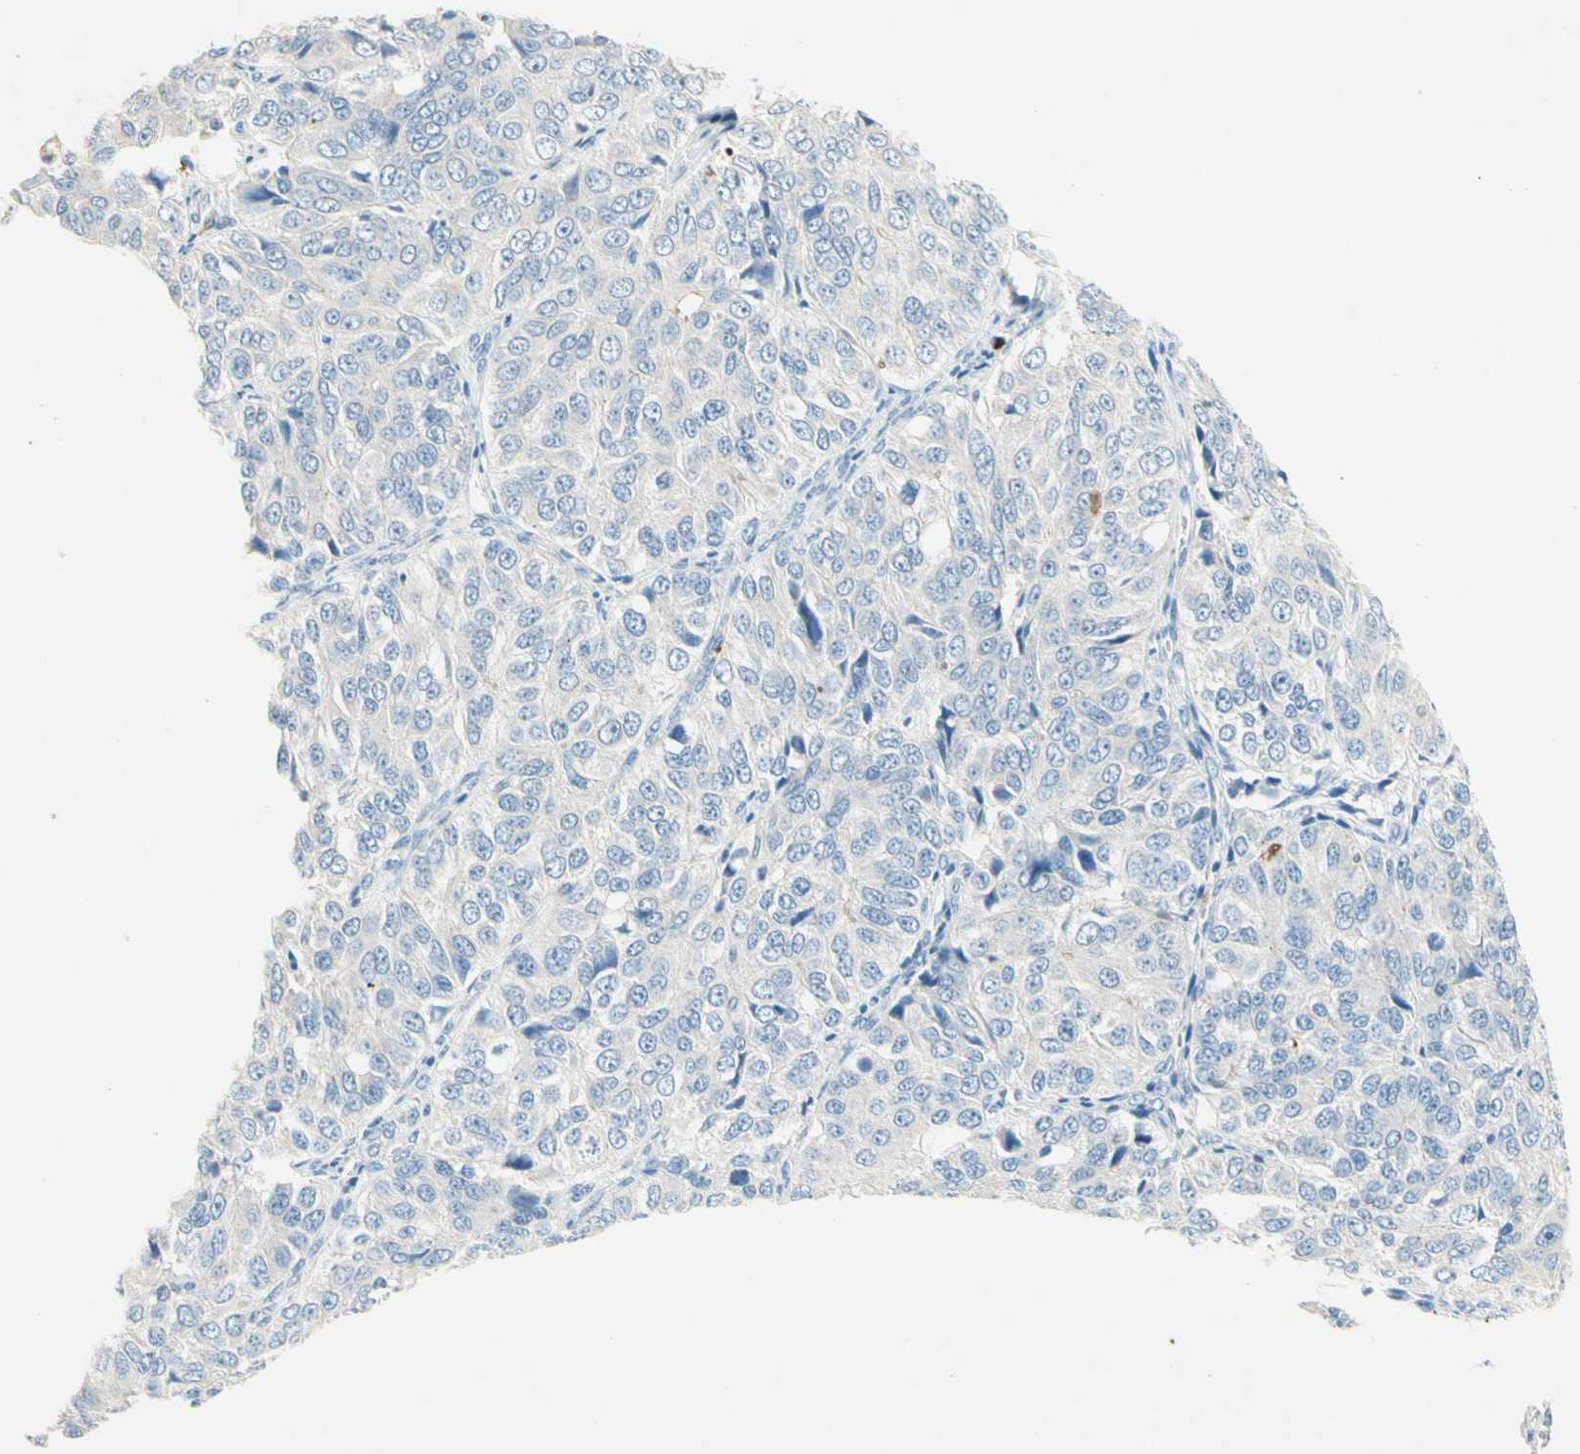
{"staining": {"intensity": "negative", "quantity": "none", "location": "none"}, "tissue": "ovarian cancer", "cell_type": "Tumor cells", "image_type": "cancer", "snomed": [{"axis": "morphology", "description": "Carcinoma, endometroid"}, {"axis": "topography", "description": "Ovary"}], "caption": "The photomicrograph displays no significant expression in tumor cells of ovarian endometroid carcinoma.", "gene": "NFKBIZ", "patient": {"sex": "female", "age": 51}}